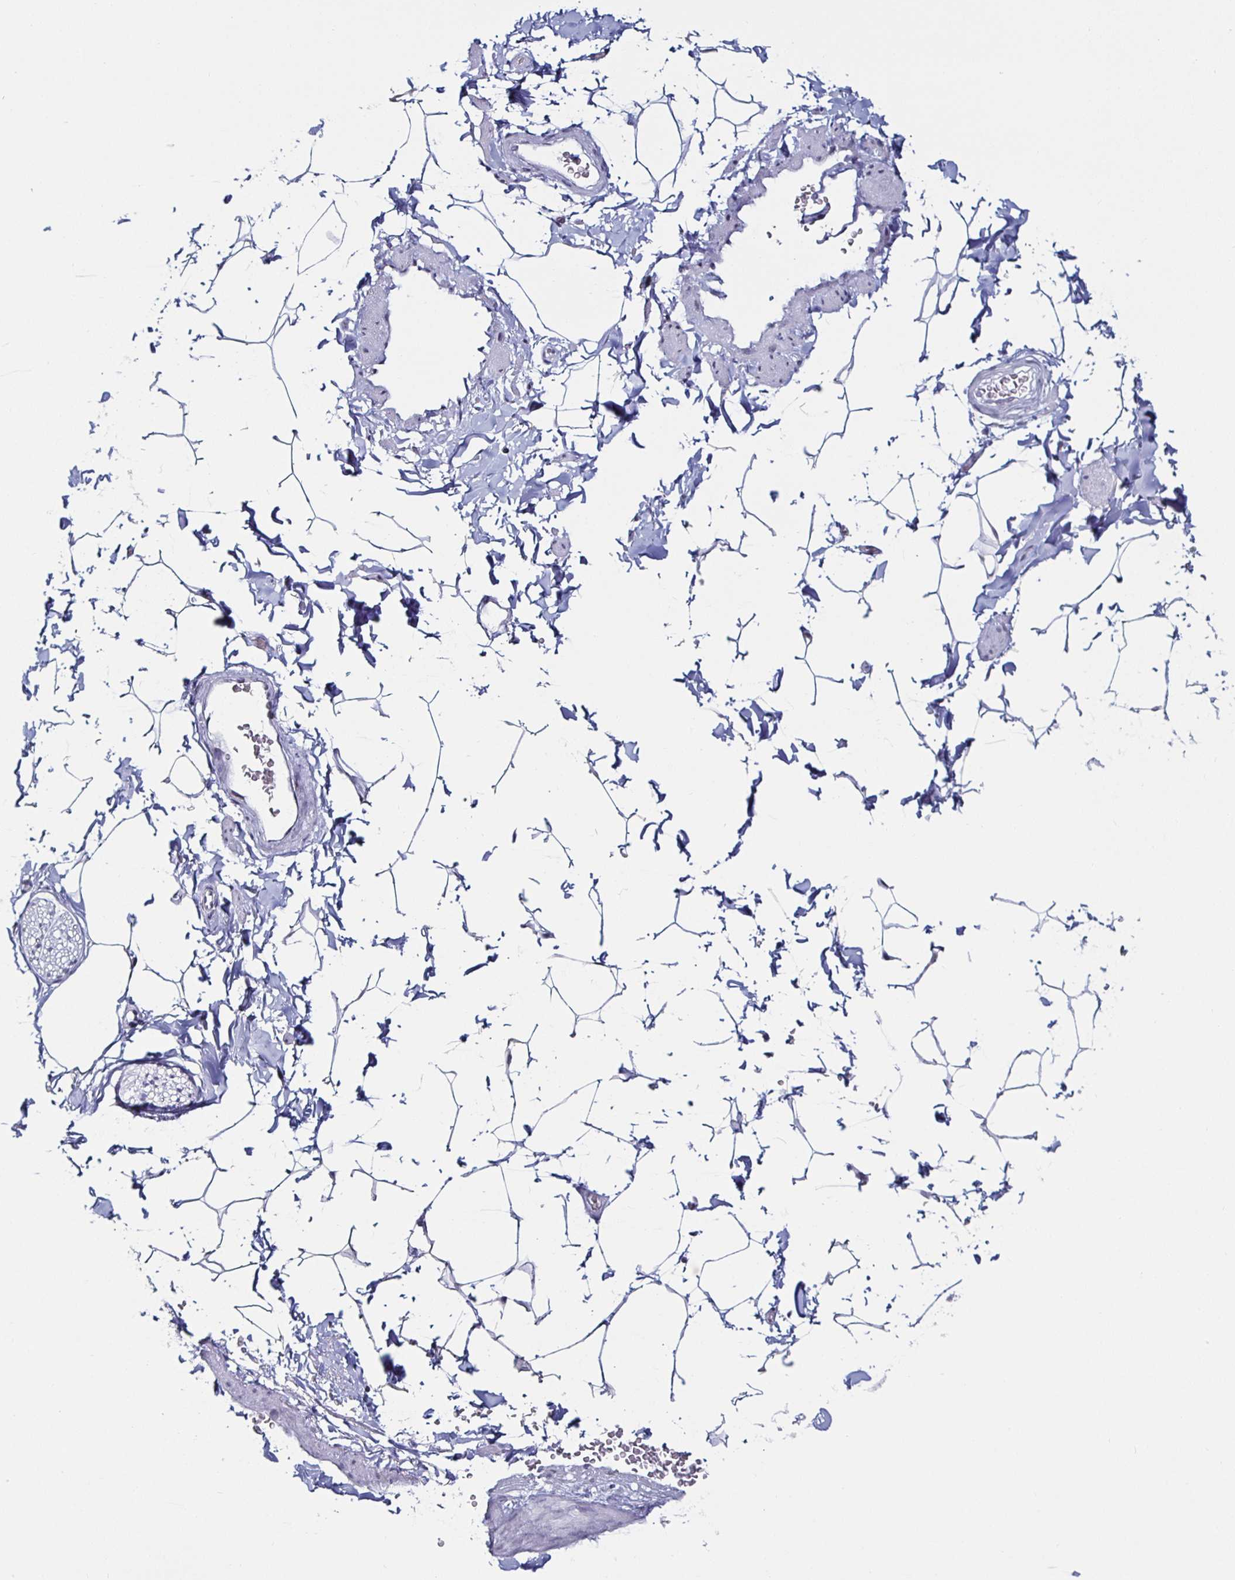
{"staining": {"intensity": "negative", "quantity": "none", "location": "none"}, "tissue": "adipose tissue", "cell_type": "Adipocytes", "image_type": "normal", "snomed": [{"axis": "morphology", "description": "Normal tissue, NOS"}, {"axis": "topography", "description": "Epididymis"}, {"axis": "topography", "description": "Peripheral nerve tissue"}], "caption": "Immunohistochemical staining of benign adipose tissue demonstrates no significant positivity in adipocytes. Nuclei are stained in blue.", "gene": "KRT4", "patient": {"sex": "male", "age": 32}}